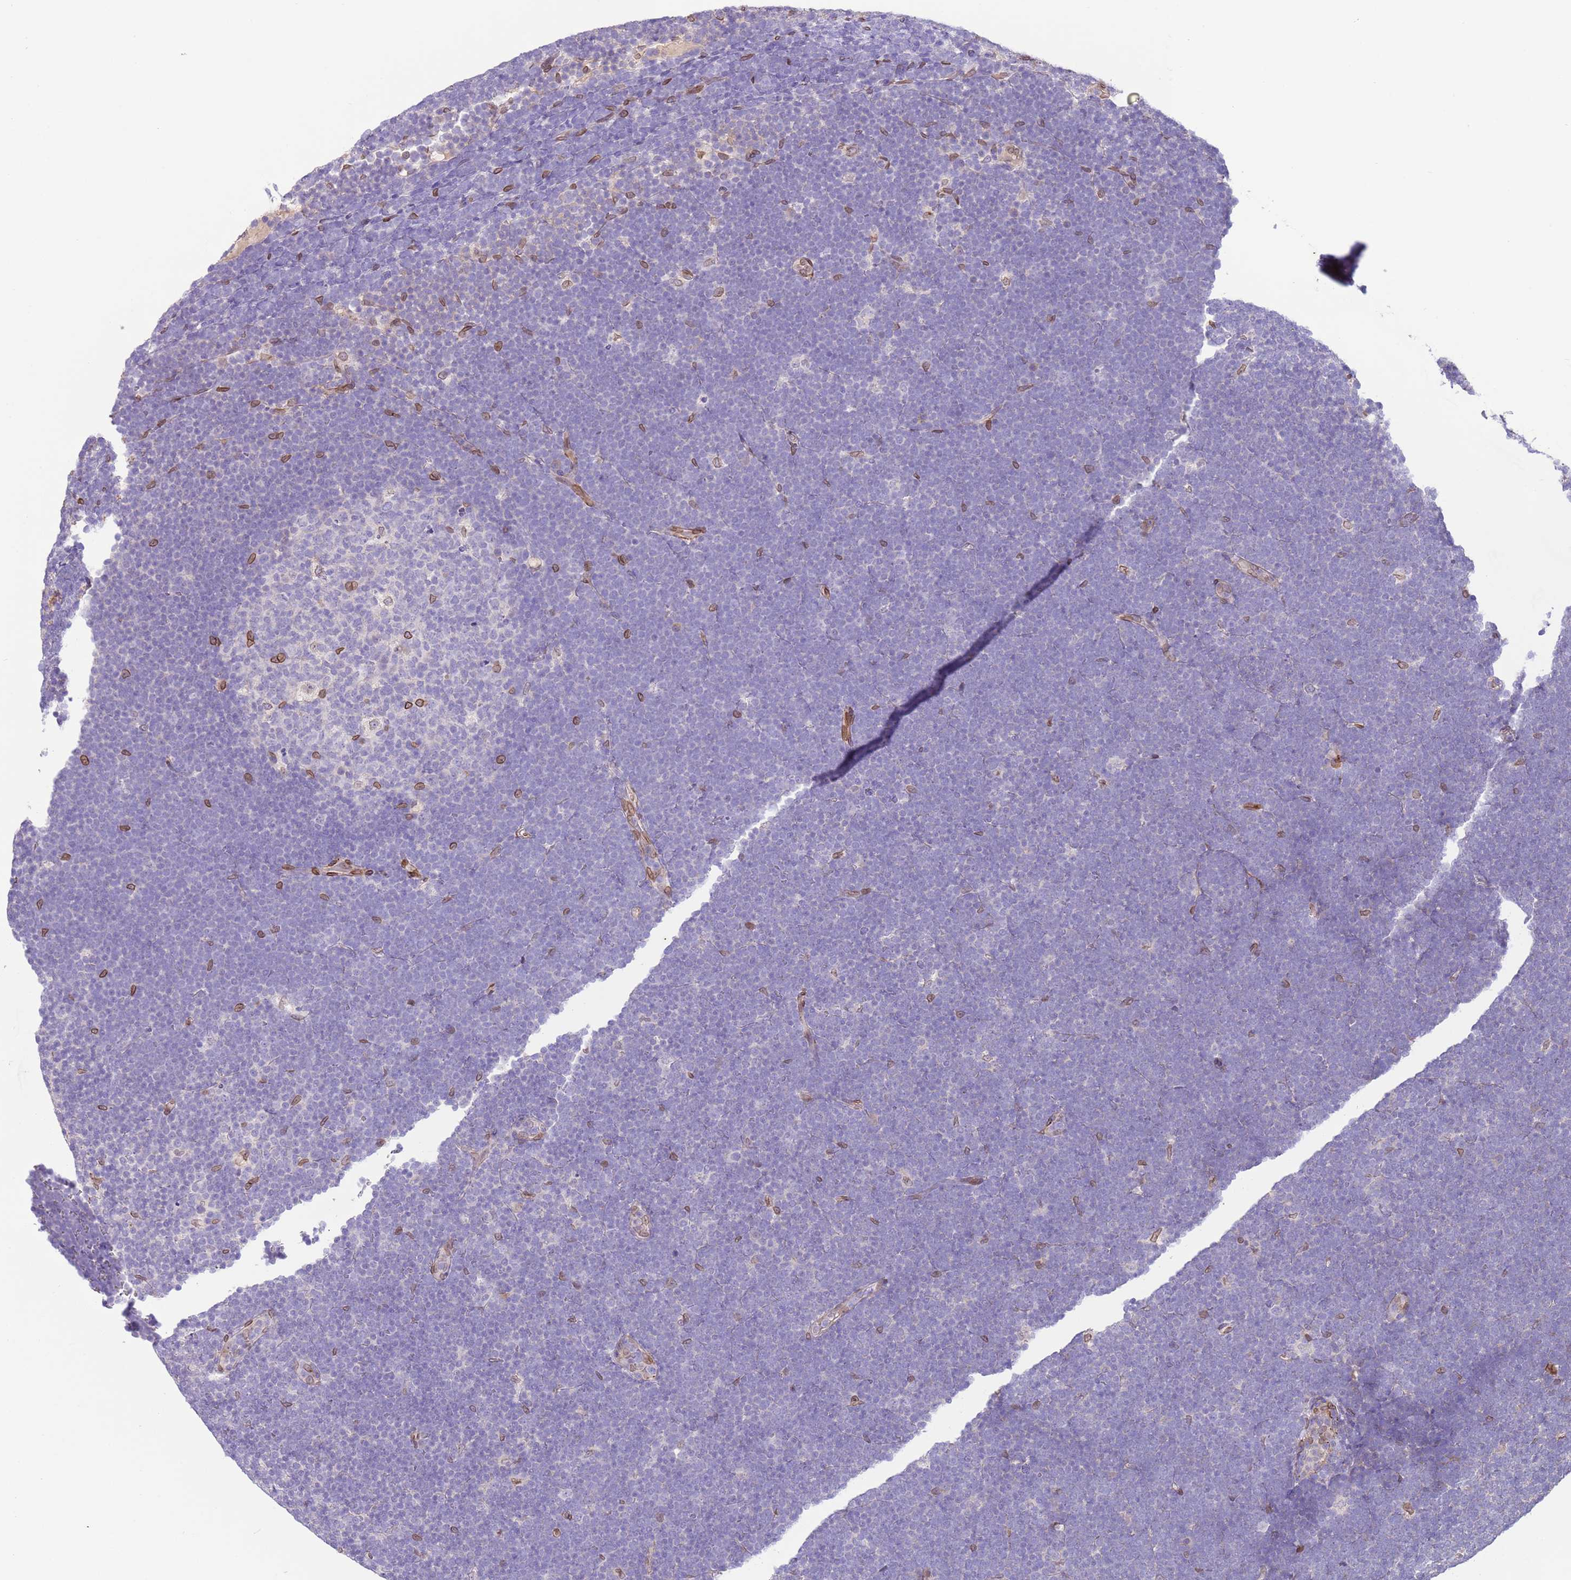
{"staining": {"intensity": "negative", "quantity": "none", "location": "none"}, "tissue": "lymphoma", "cell_type": "Tumor cells", "image_type": "cancer", "snomed": [{"axis": "morphology", "description": "Malignant lymphoma, non-Hodgkin's type, High grade"}, {"axis": "topography", "description": "Lymph node"}], "caption": "This micrograph is of malignant lymphoma, non-Hodgkin's type (high-grade) stained with immunohistochemistry (IHC) to label a protein in brown with the nuclei are counter-stained blue. There is no expression in tumor cells.", "gene": "TMEM47", "patient": {"sex": "male", "age": 13}}